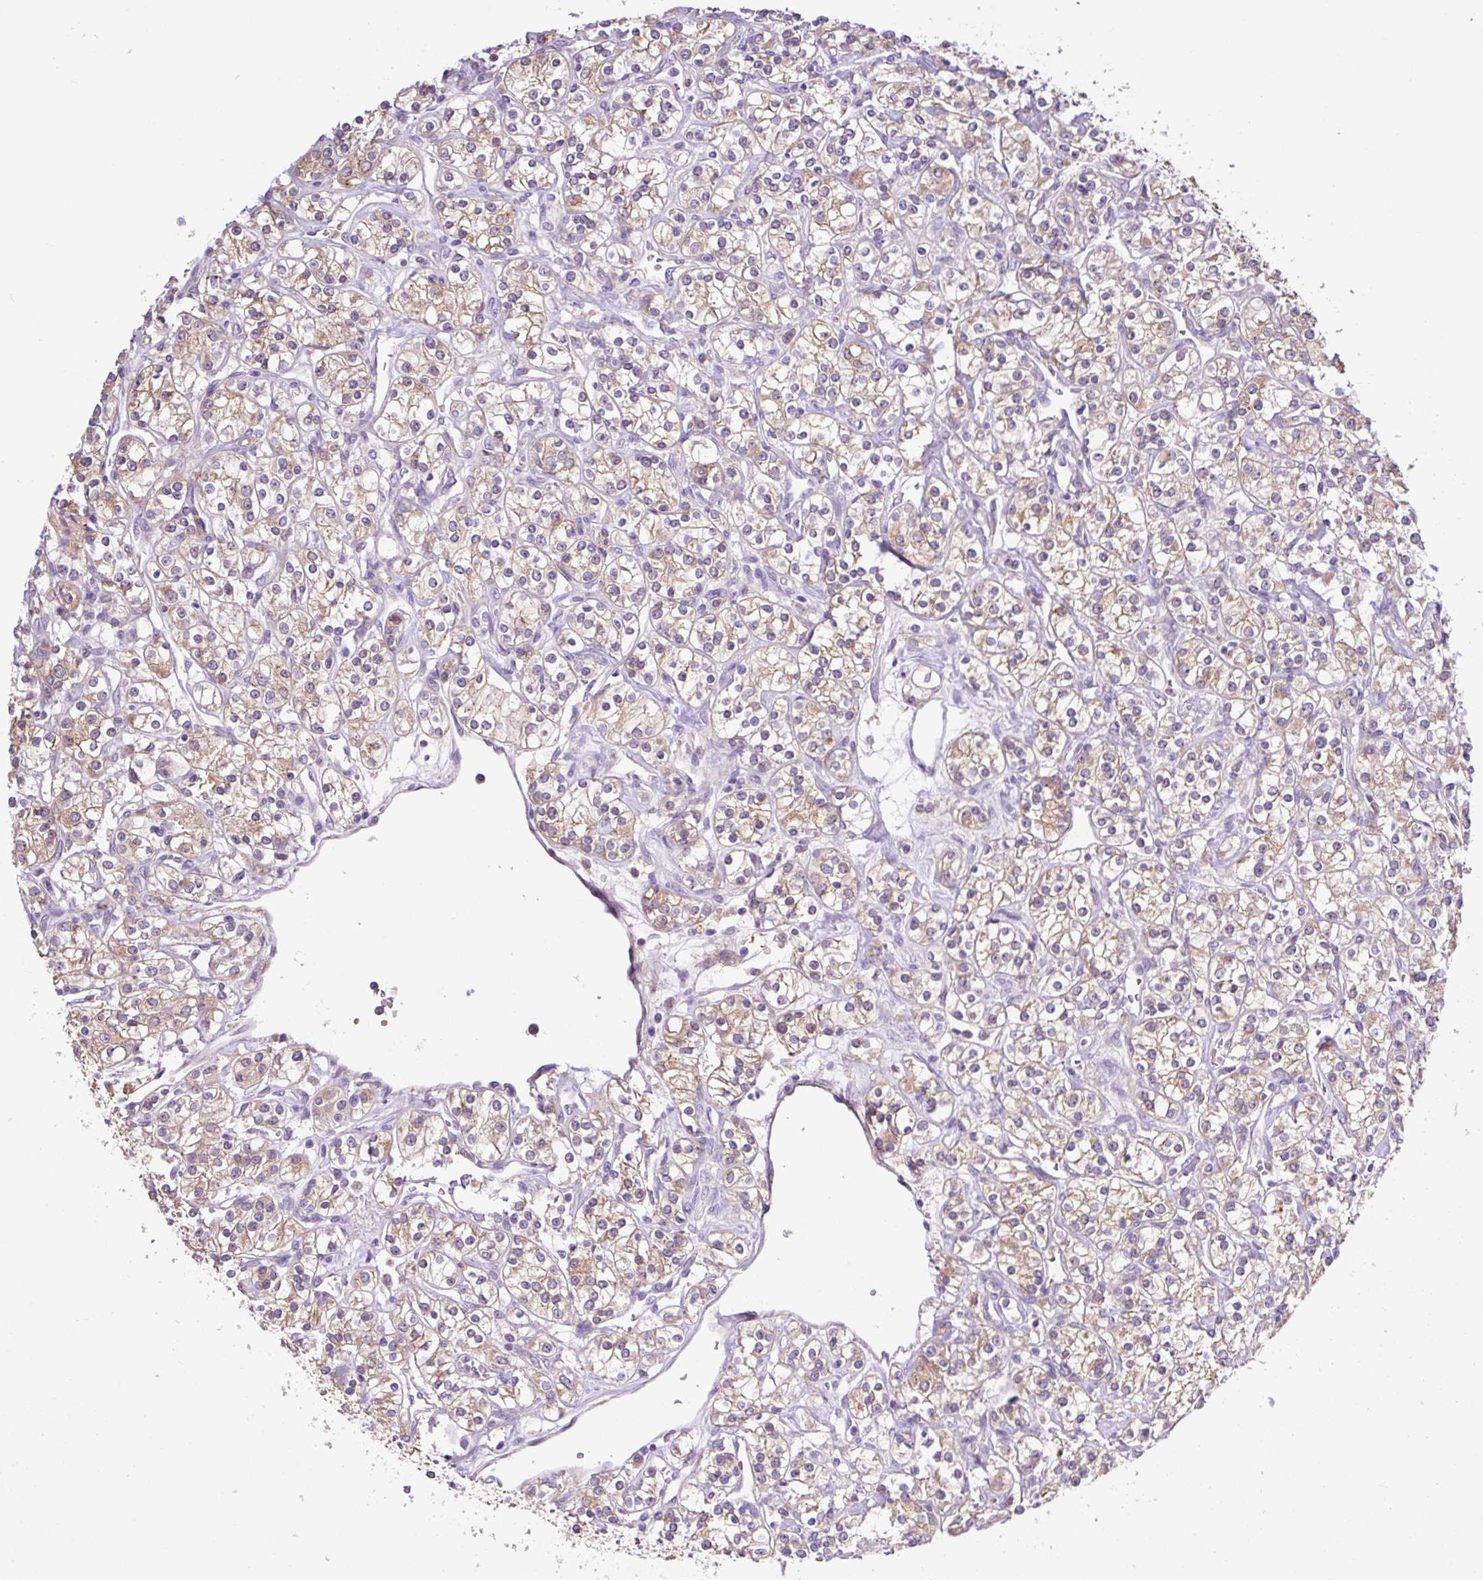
{"staining": {"intensity": "moderate", "quantity": ">75%", "location": "cytoplasmic/membranous"}, "tissue": "renal cancer", "cell_type": "Tumor cells", "image_type": "cancer", "snomed": [{"axis": "morphology", "description": "Adenocarcinoma, NOS"}, {"axis": "topography", "description": "Kidney"}], "caption": "Renal cancer (adenocarcinoma) was stained to show a protein in brown. There is medium levels of moderate cytoplasmic/membranous staining in approximately >75% of tumor cells.", "gene": "TONSL", "patient": {"sex": "male", "age": 77}}